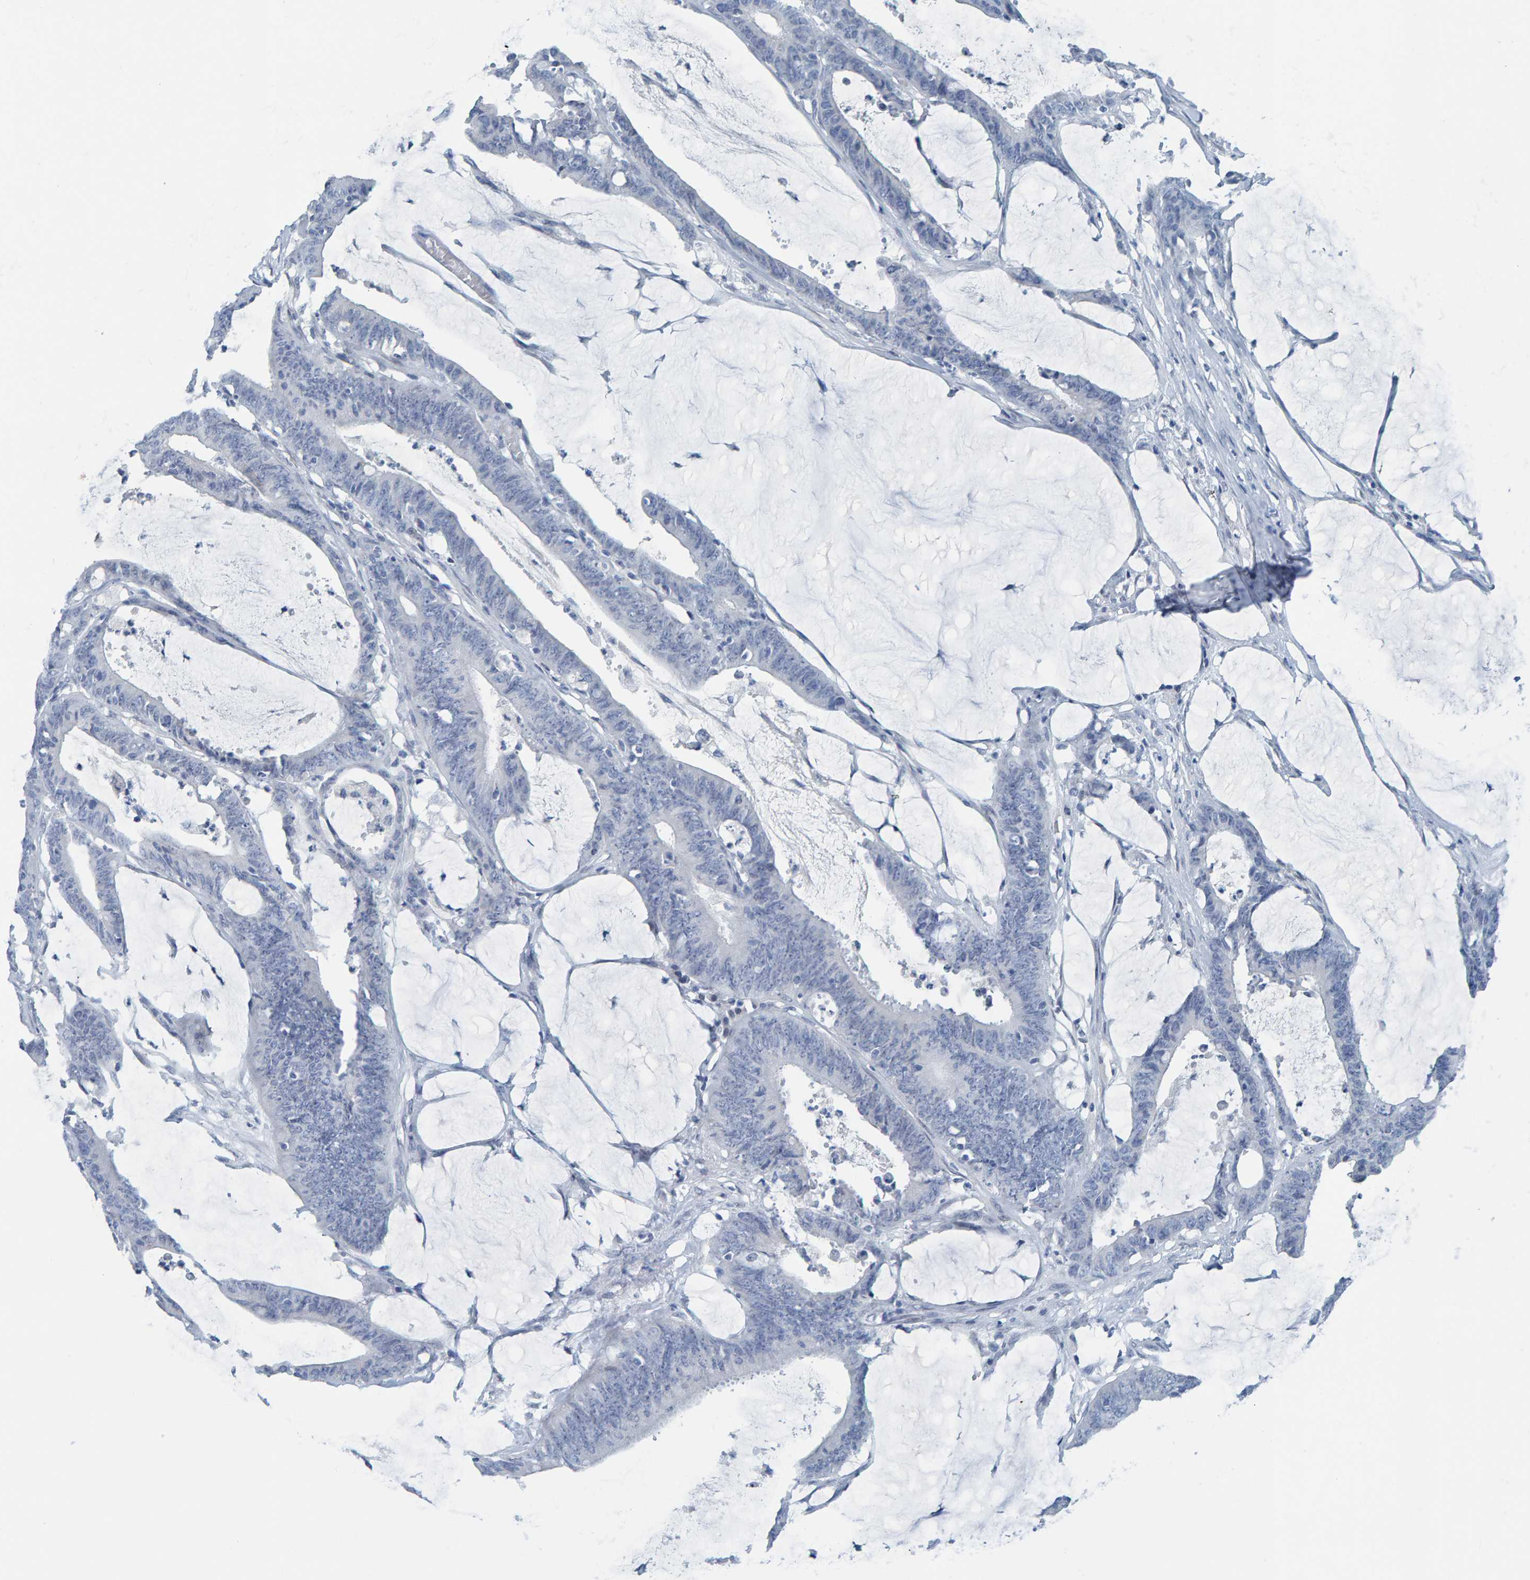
{"staining": {"intensity": "negative", "quantity": "none", "location": "none"}, "tissue": "colorectal cancer", "cell_type": "Tumor cells", "image_type": "cancer", "snomed": [{"axis": "morphology", "description": "Adenocarcinoma, NOS"}, {"axis": "topography", "description": "Rectum"}], "caption": "A high-resolution image shows IHC staining of adenocarcinoma (colorectal), which exhibits no significant positivity in tumor cells.", "gene": "LMNB2", "patient": {"sex": "female", "age": 66}}